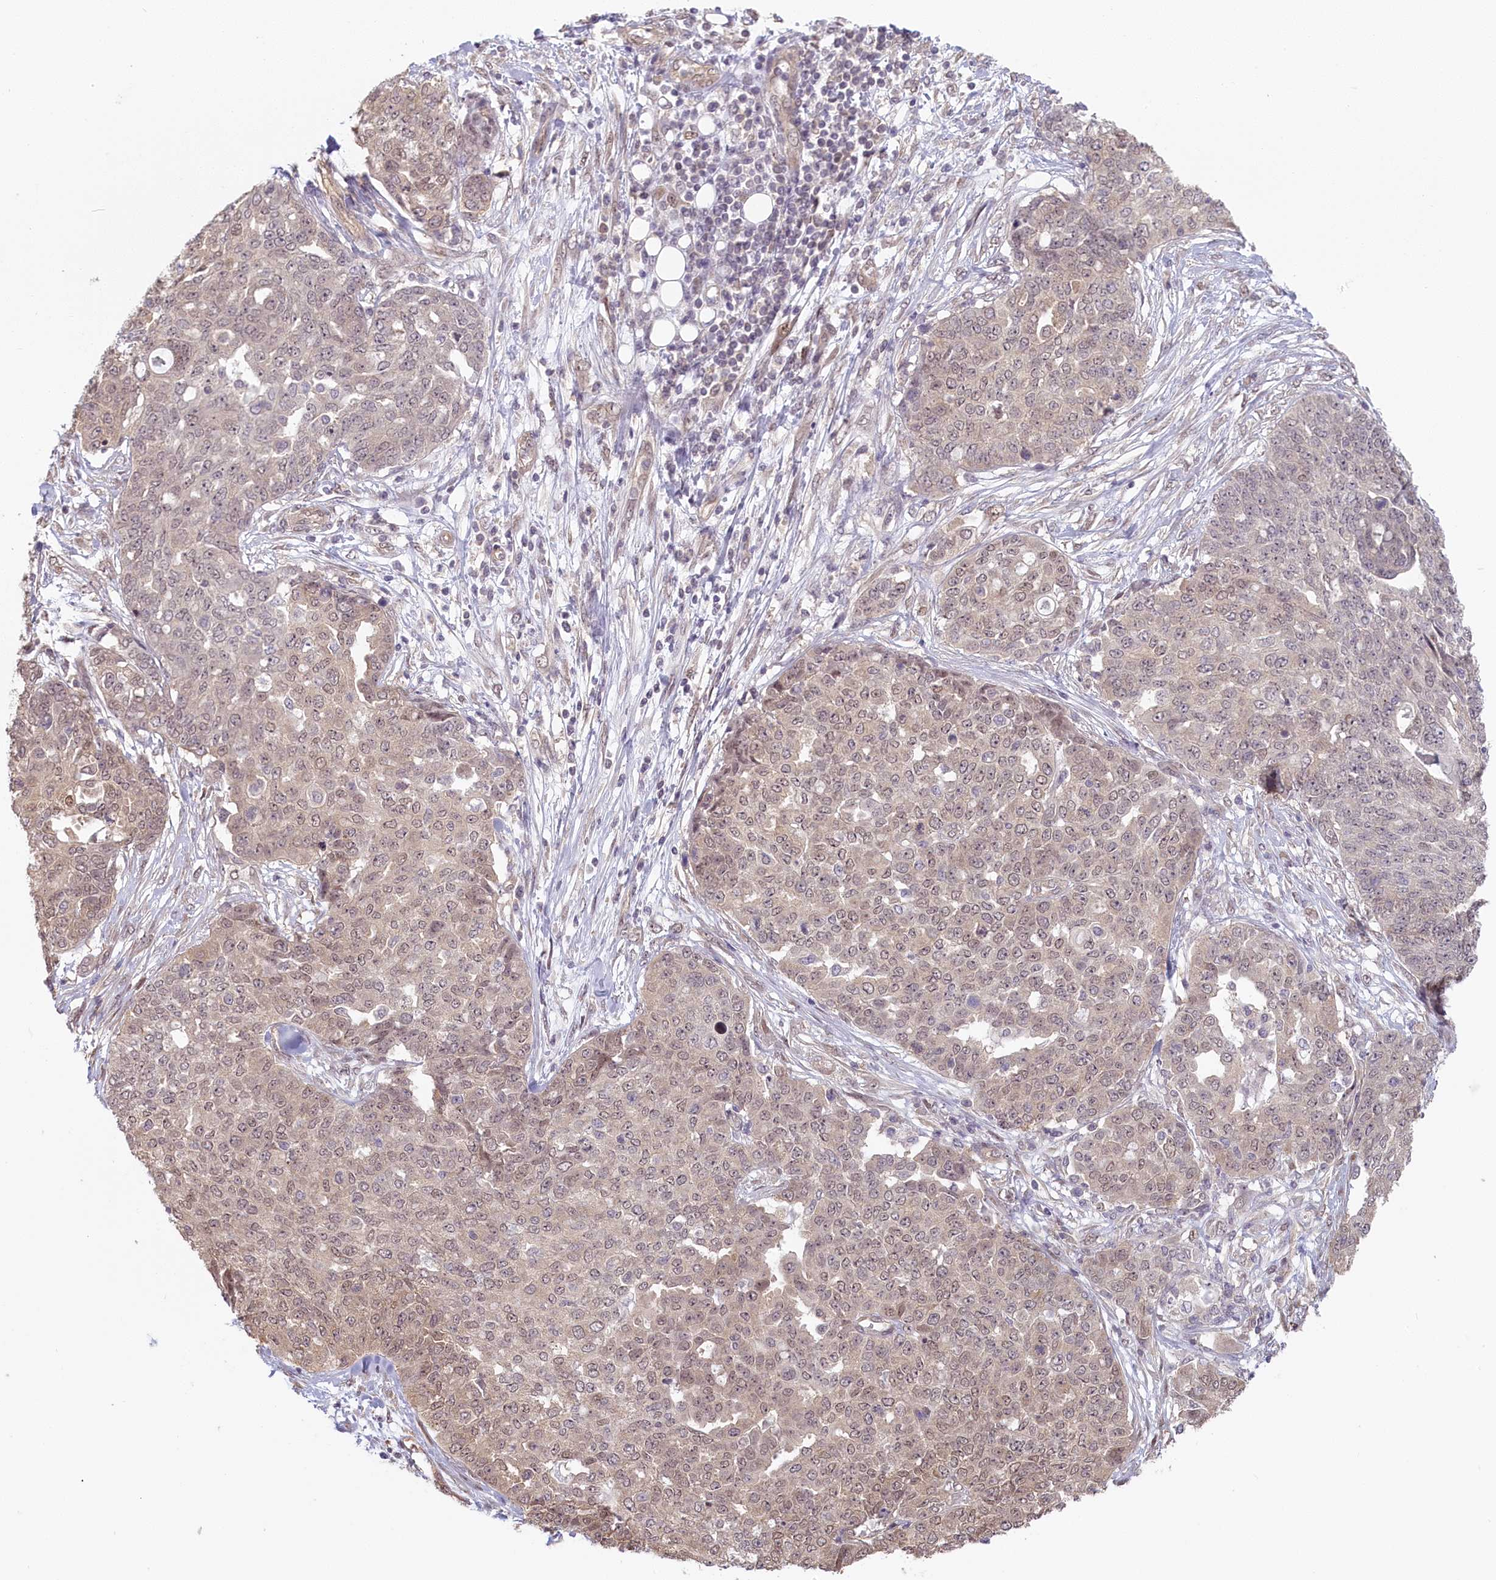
{"staining": {"intensity": "weak", "quantity": ">75%", "location": "nuclear"}, "tissue": "ovarian cancer", "cell_type": "Tumor cells", "image_type": "cancer", "snomed": [{"axis": "morphology", "description": "Cystadenocarcinoma, serous, NOS"}, {"axis": "topography", "description": "Soft tissue"}, {"axis": "topography", "description": "Ovary"}], "caption": "This is an image of immunohistochemistry (IHC) staining of serous cystadenocarcinoma (ovarian), which shows weak expression in the nuclear of tumor cells.", "gene": "C19orf44", "patient": {"sex": "female", "age": 57}}